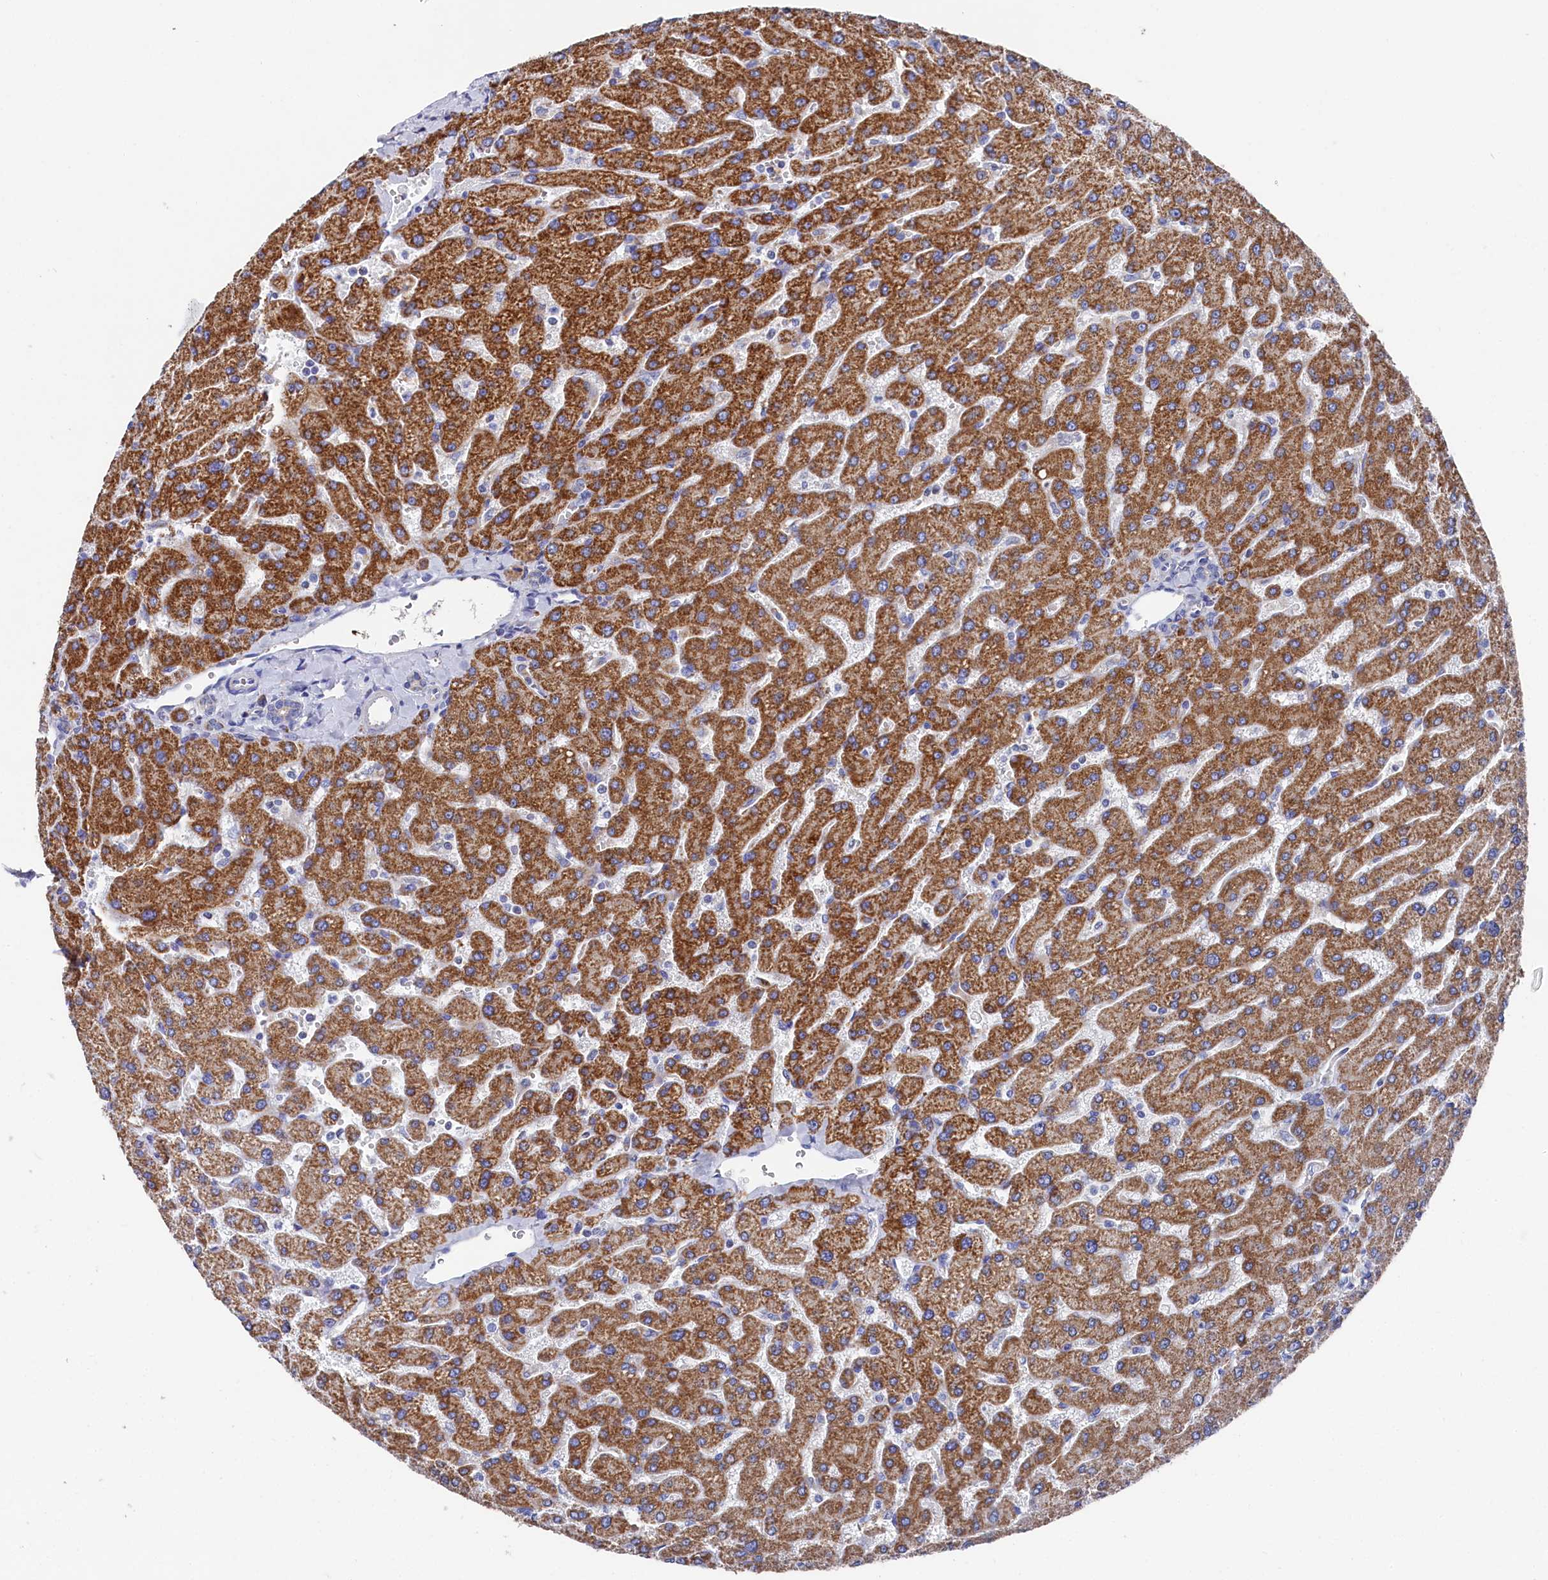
{"staining": {"intensity": "negative", "quantity": "none", "location": "none"}, "tissue": "liver", "cell_type": "Cholangiocytes", "image_type": "normal", "snomed": [{"axis": "morphology", "description": "Normal tissue, NOS"}, {"axis": "topography", "description": "Liver"}], "caption": "DAB (3,3'-diaminobenzidine) immunohistochemical staining of benign liver reveals no significant positivity in cholangiocytes.", "gene": "MMAB", "patient": {"sex": "male", "age": 55}}